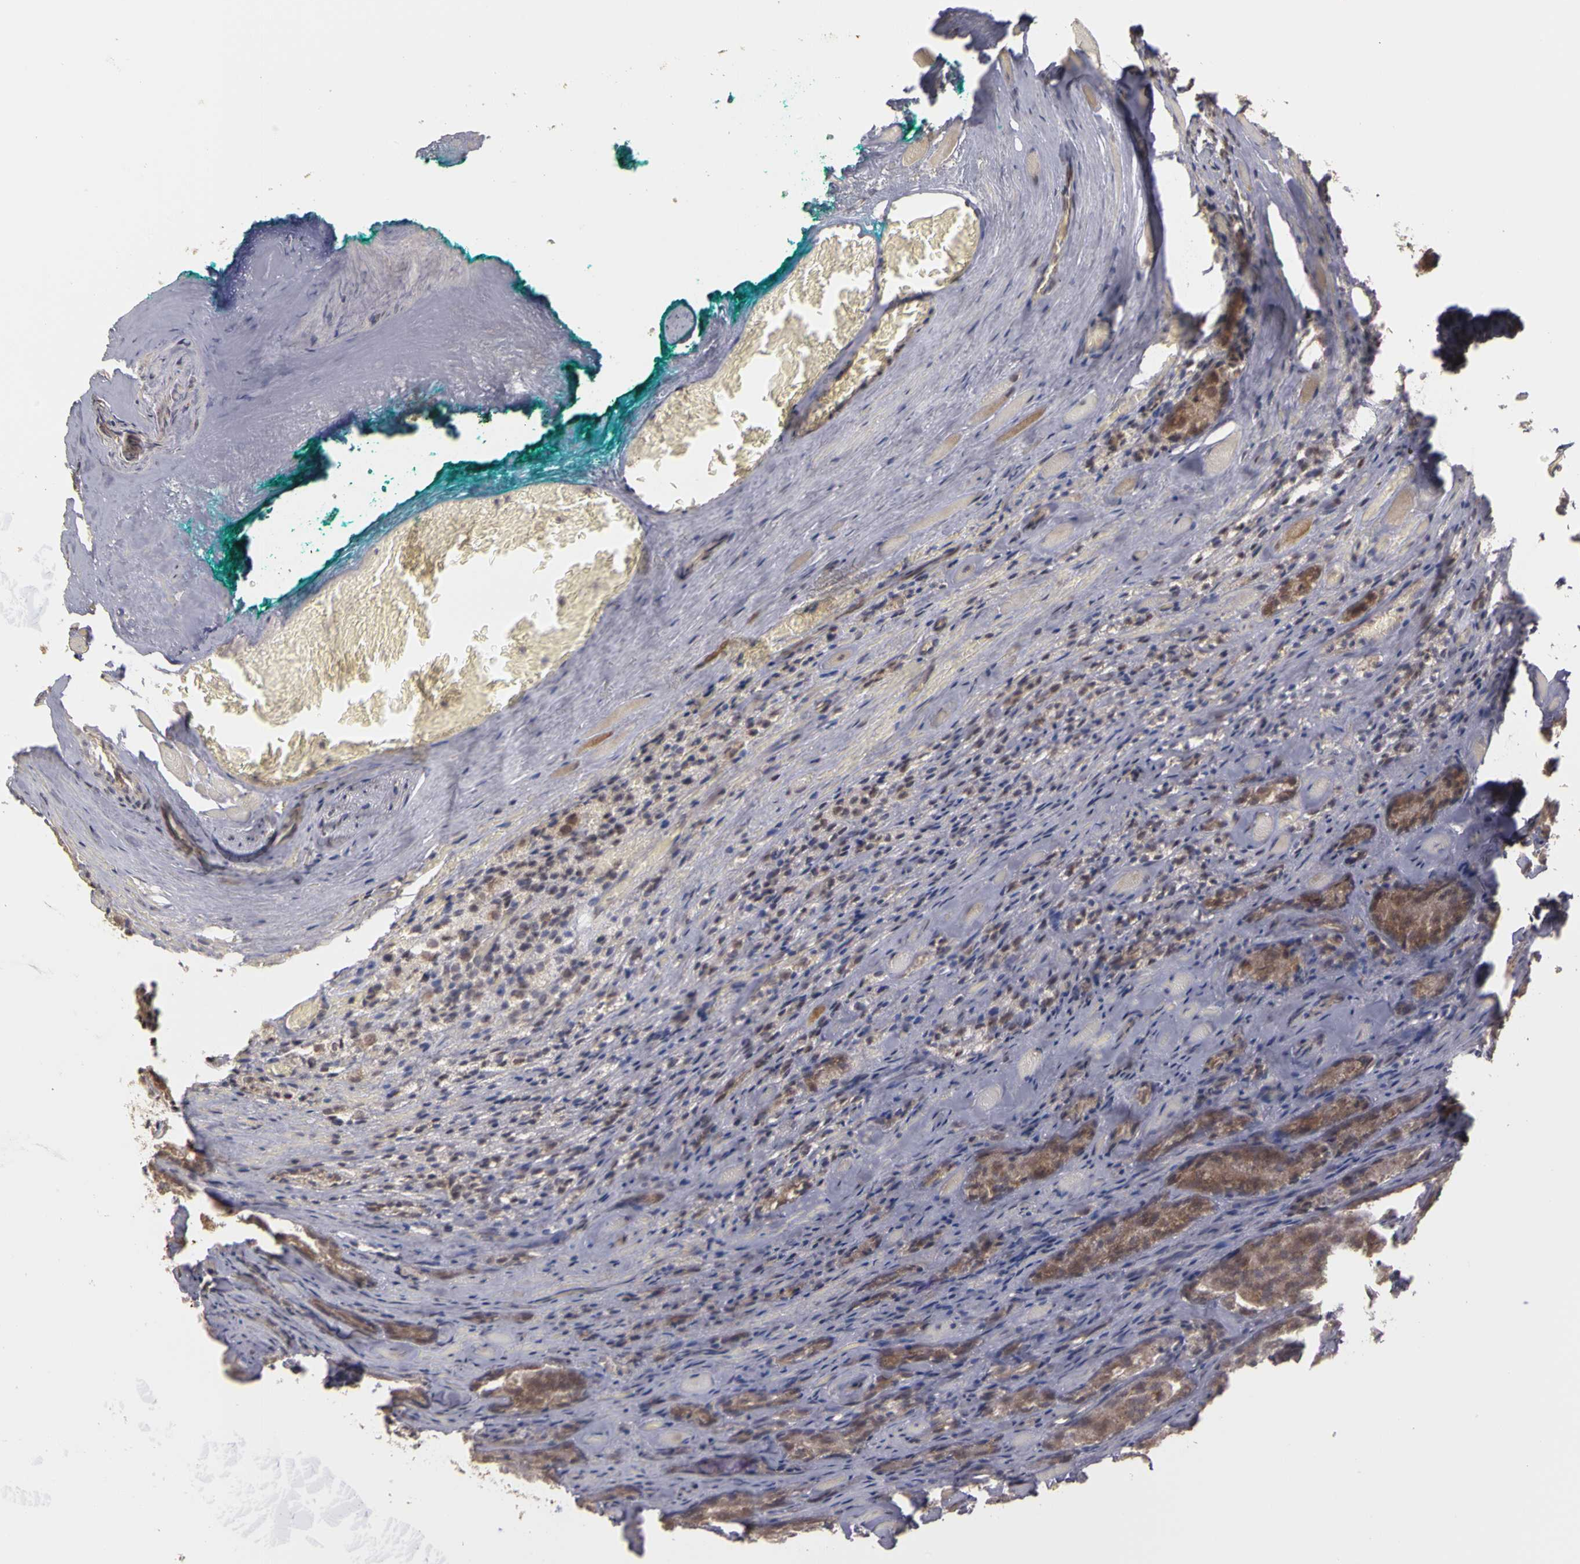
{"staining": {"intensity": "moderate", "quantity": "25%-75%", "location": "cytoplasmic/membranous"}, "tissue": "prostate cancer", "cell_type": "Tumor cells", "image_type": "cancer", "snomed": [{"axis": "morphology", "description": "Adenocarcinoma, Medium grade"}, {"axis": "topography", "description": "Prostate"}], "caption": "A brown stain highlights moderate cytoplasmic/membranous expression of a protein in human prostate adenocarcinoma (medium-grade) tumor cells.", "gene": "FRMD7", "patient": {"sex": "male", "age": 60}}